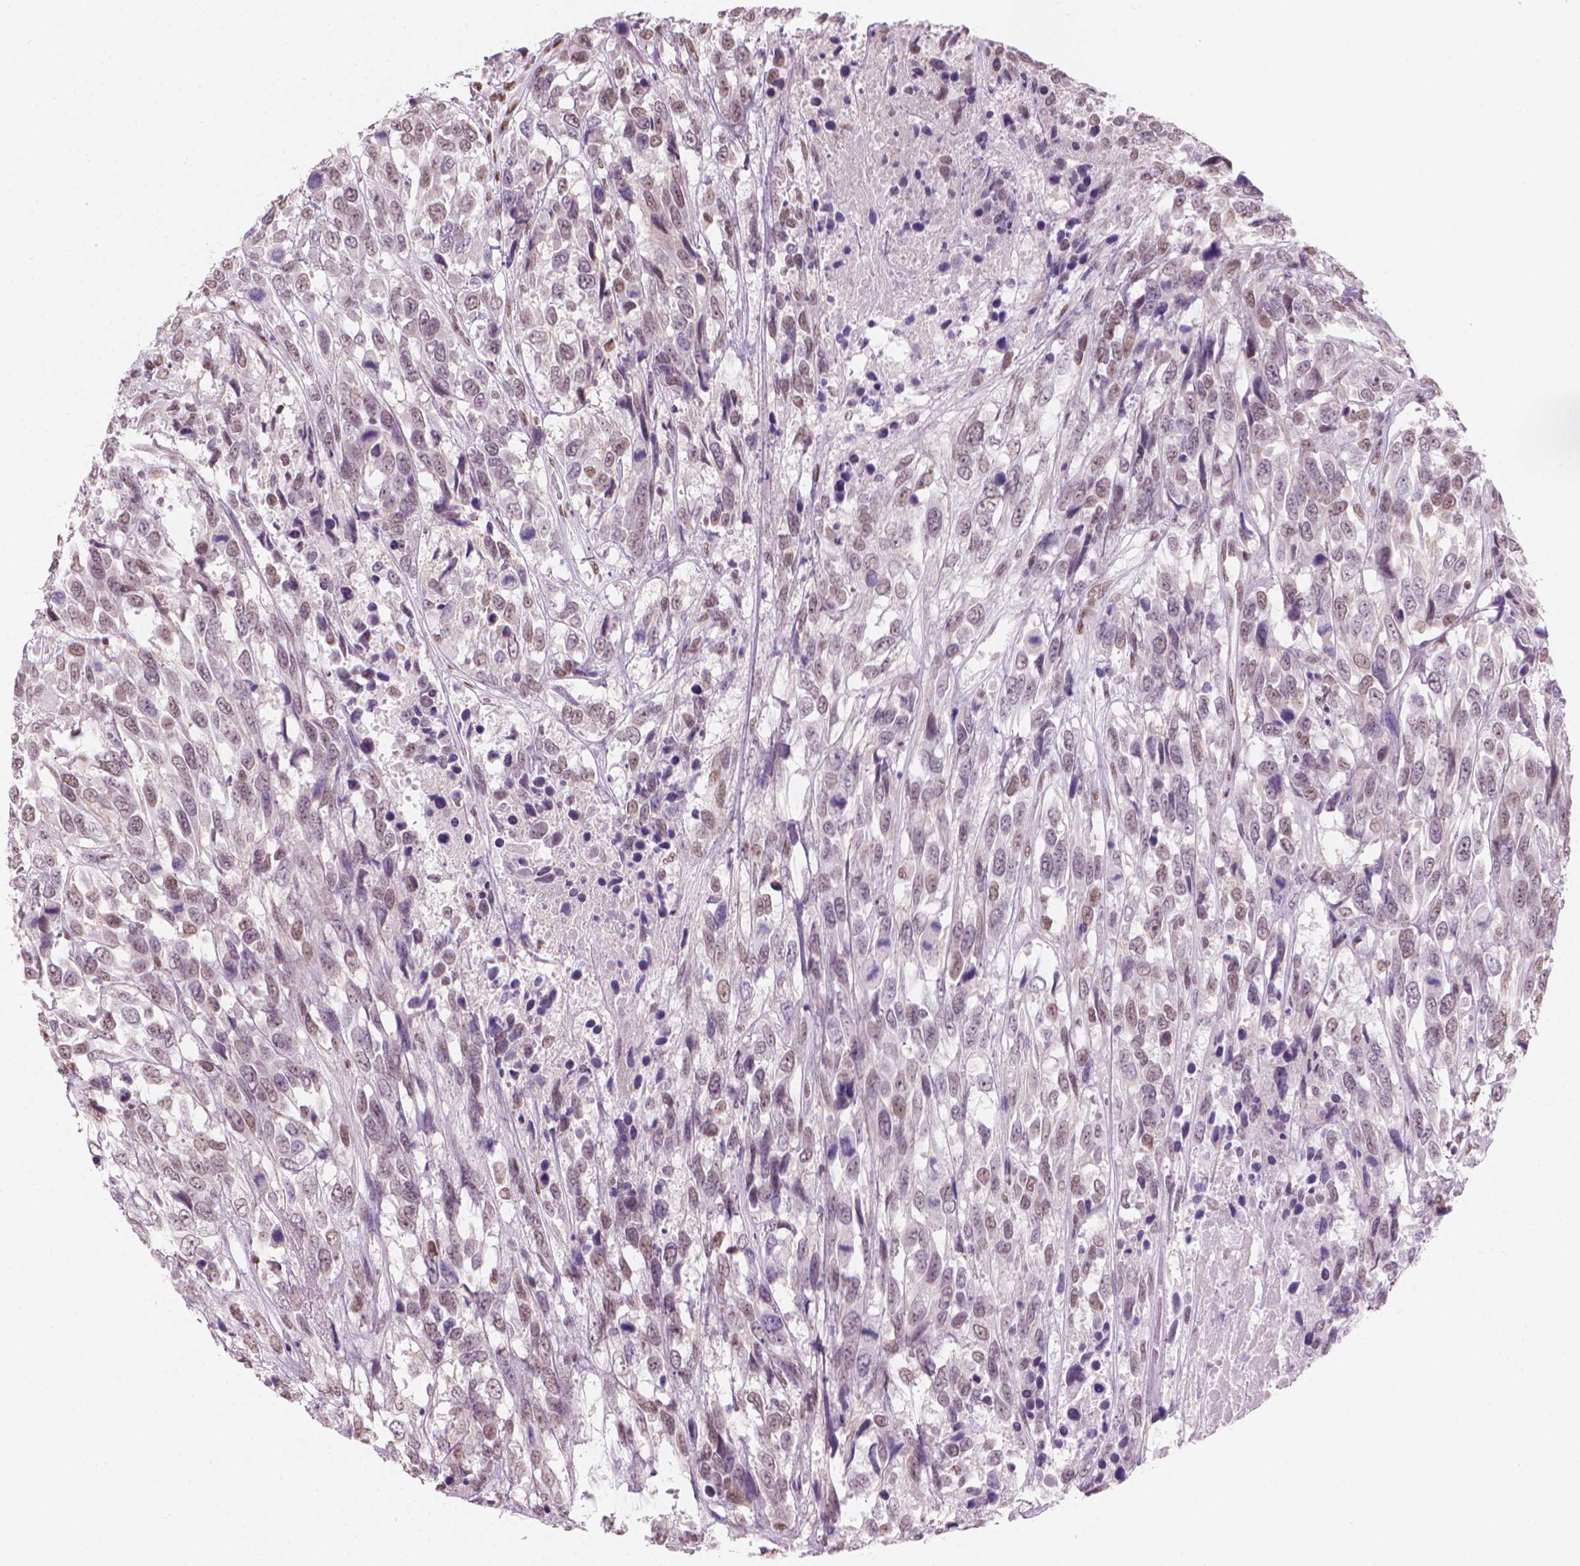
{"staining": {"intensity": "weak", "quantity": "25%-75%", "location": "nuclear"}, "tissue": "urothelial cancer", "cell_type": "Tumor cells", "image_type": "cancer", "snomed": [{"axis": "morphology", "description": "Urothelial carcinoma, High grade"}, {"axis": "topography", "description": "Urinary bladder"}], "caption": "Urothelial cancer was stained to show a protein in brown. There is low levels of weak nuclear positivity in approximately 25%-75% of tumor cells. Nuclei are stained in blue.", "gene": "PIAS2", "patient": {"sex": "female", "age": 70}}